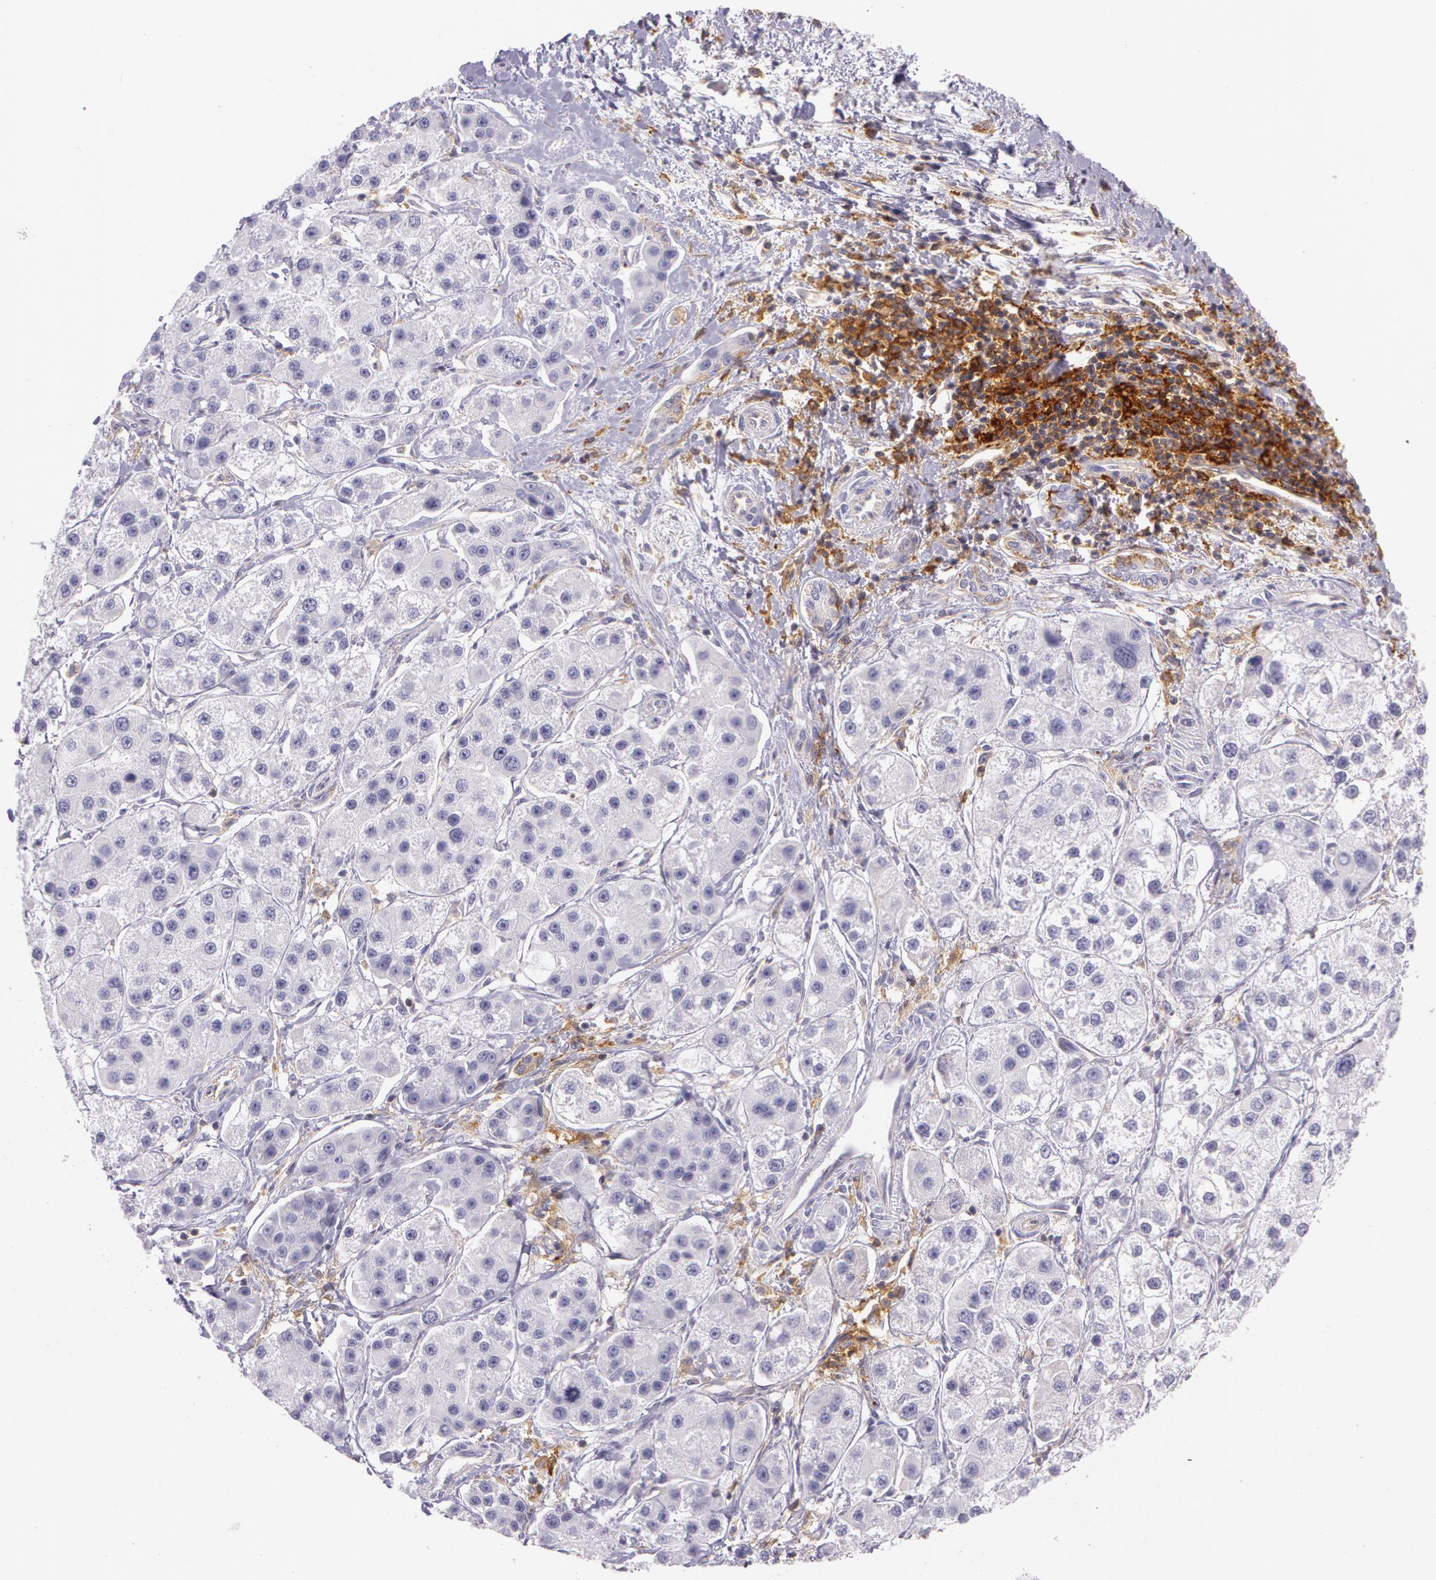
{"staining": {"intensity": "negative", "quantity": "none", "location": "none"}, "tissue": "liver cancer", "cell_type": "Tumor cells", "image_type": "cancer", "snomed": [{"axis": "morphology", "description": "Carcinoma, Hepatocellular, NOS"}, {"axis": "topography", "description": "Liver"}], "caption": "Immunohistochemical staining of human liver cancer demonstrates no significant positivity in tumor cells.", "gene": "LY75", "patient": {"sex": "female", "age": 85}}